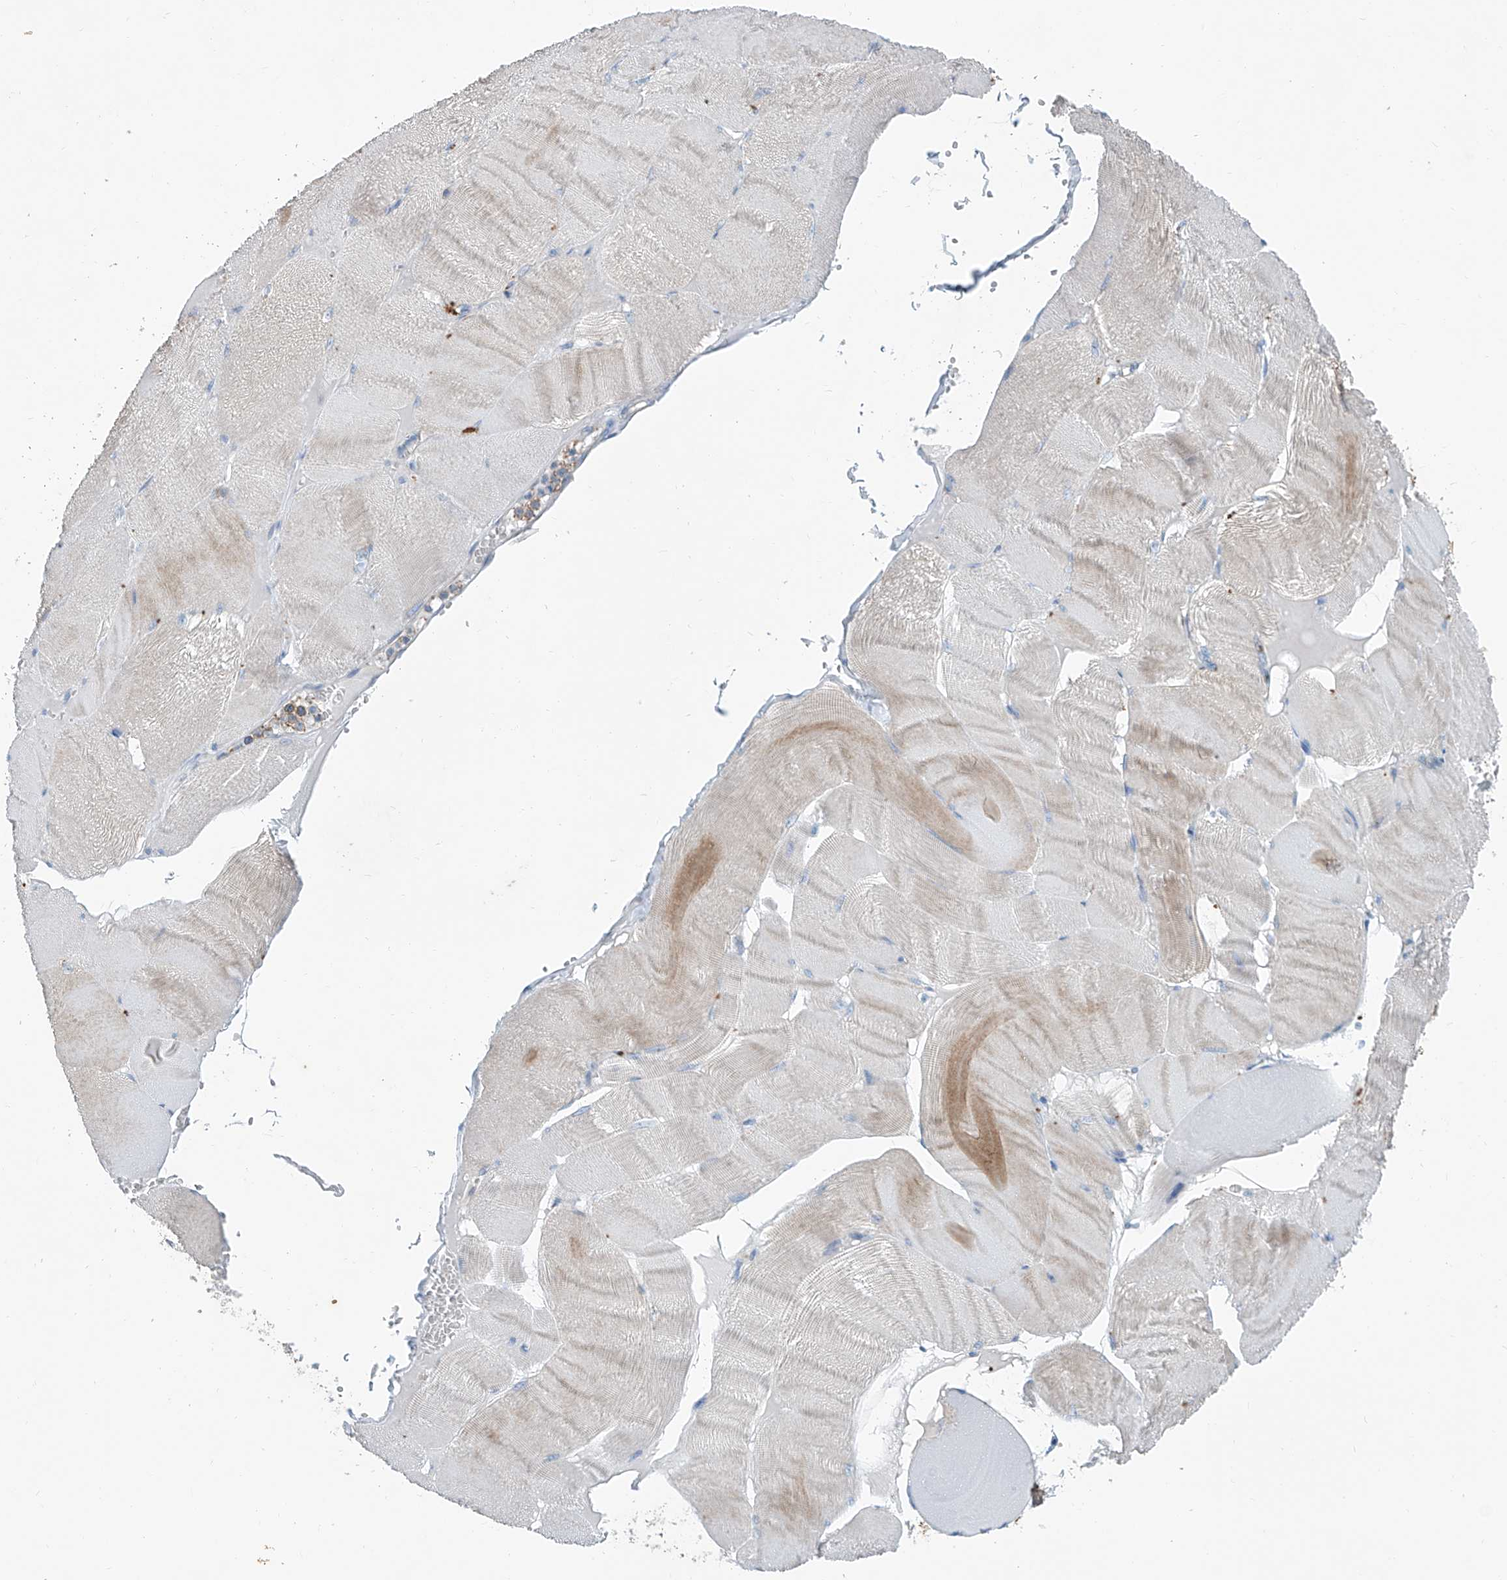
{"staining": {"intensity": "weak", "quantity": "25%-75%", "location": "cytoplasmic/membranous"}, "tissue": "skeletal muscle", "cell_type": "Myocytes", "image_type": "normal", "snomed": [{"axis": "morphology", "description": "Normal tissue, NOS"}, {"axis": "morphology", "description": "Basal cell carcinoma"}, {"axis": "topography", "description": "Skeletal muscle"}], "caption": "This is an image of immunohistochemistry staining of unremarkable skeletal muscle, which shows weak positivity in the cytoplasmic/membranous of myocytes.", "gene": "ANKRD34A", "patient": {"sex": "female", "age": 64}}